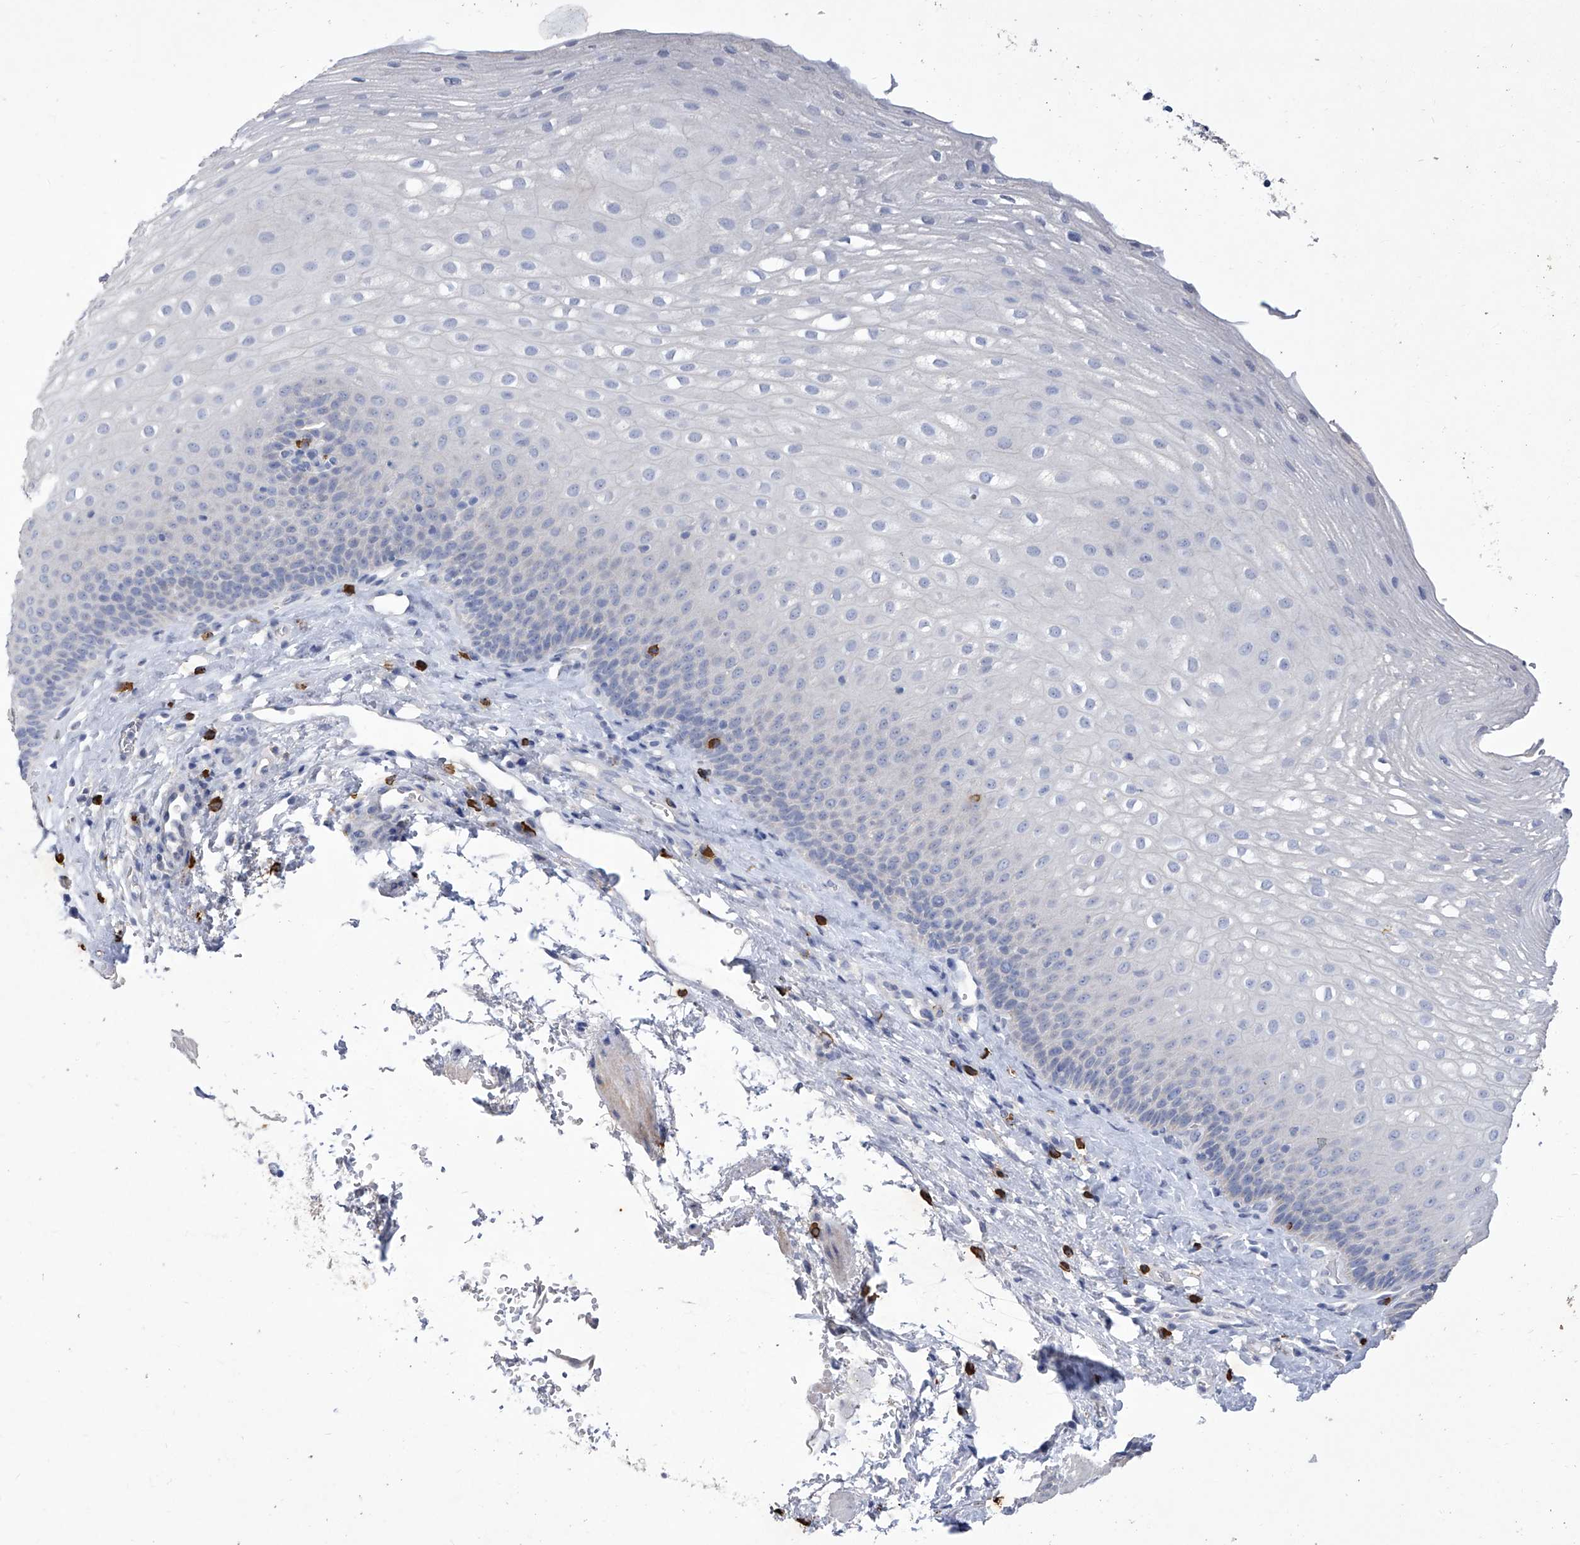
{"staining": {"intensity": "negative", "quantity": "none", "location": "none"}, "tissue": "esophagus", "cell_type": "Squamous epithelial cells", "image_type": "normal", "snomed": [{"axis": "morphology", "description": "Normal tissue, NOS"}, {"axis": "topography", "description": "Esophagus"}], "caption": "A high-resolution image shows immunohistochemistry (IHC) staining of unremarkable esophagus, which reveals no significant positivity in squamous epithelial cells.", "gene": "IFNL2", "patient": {"sex": "female", "age": 66}}